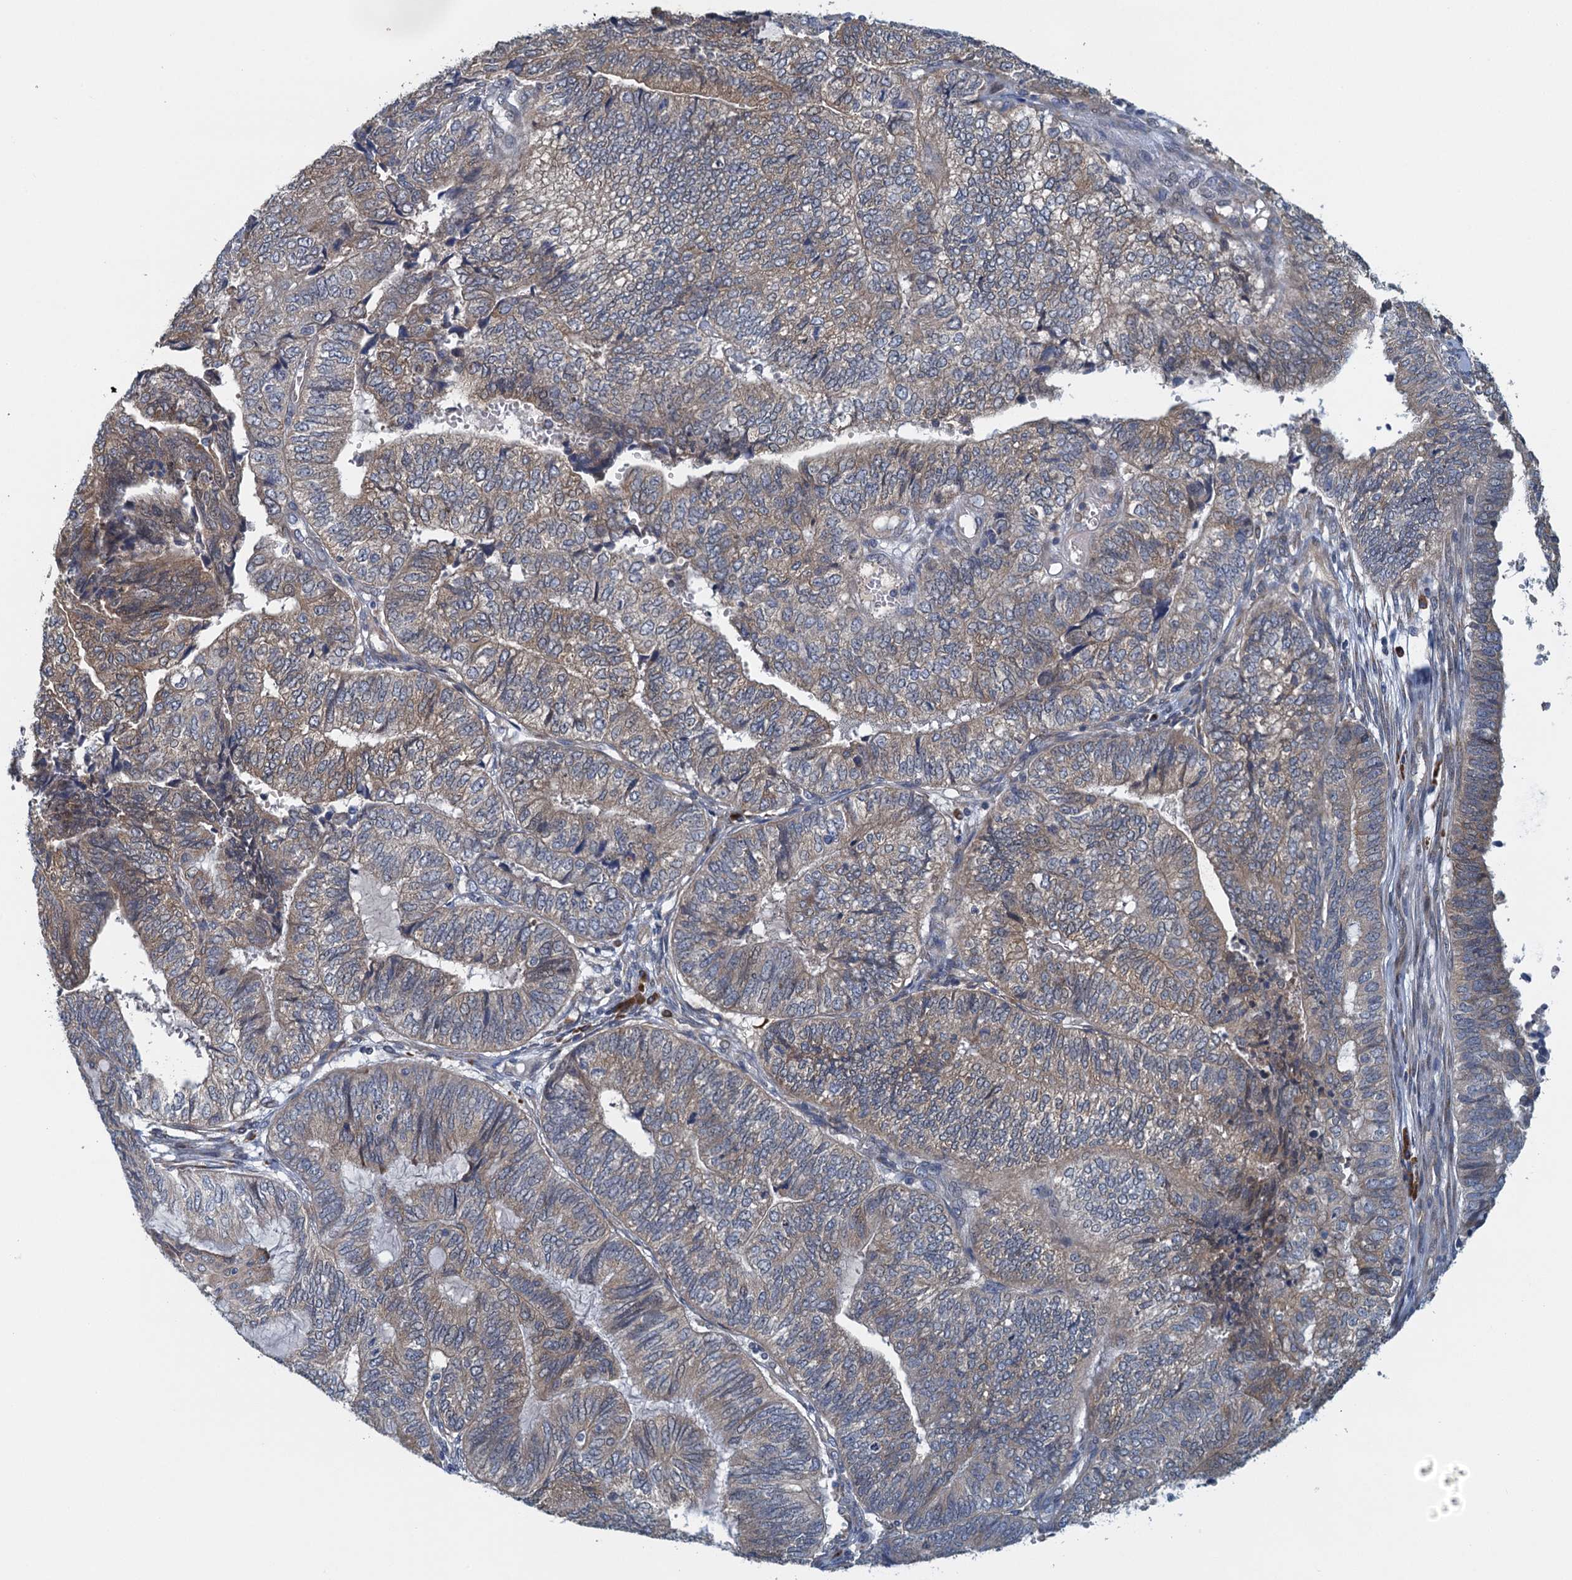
{"staining": {"intensity": "weak", "quantity": "25%-75%", "location": "cytoplasmic/membranous"}, "tissue": "endometrial cancer", "cell_type": "Tumor cells", "image_type": "cancer", "snomed": [{"axis": "morphology", "description": "Adenocarcinoma, NOS"}, {"axis": "topography", "description": "Uterus"}, {"axis": "topography", "description": "Endometrium"}], "caption": "A high-resolution micrograph shows IHC staining of endometrial cancer (adenocarcinoma), which reveals weak cytoplasmic/membranous staining in about 25%-75% of tumor cells.", "gene": "ALG2", "patient": {"sex": "female", "age": 70}}